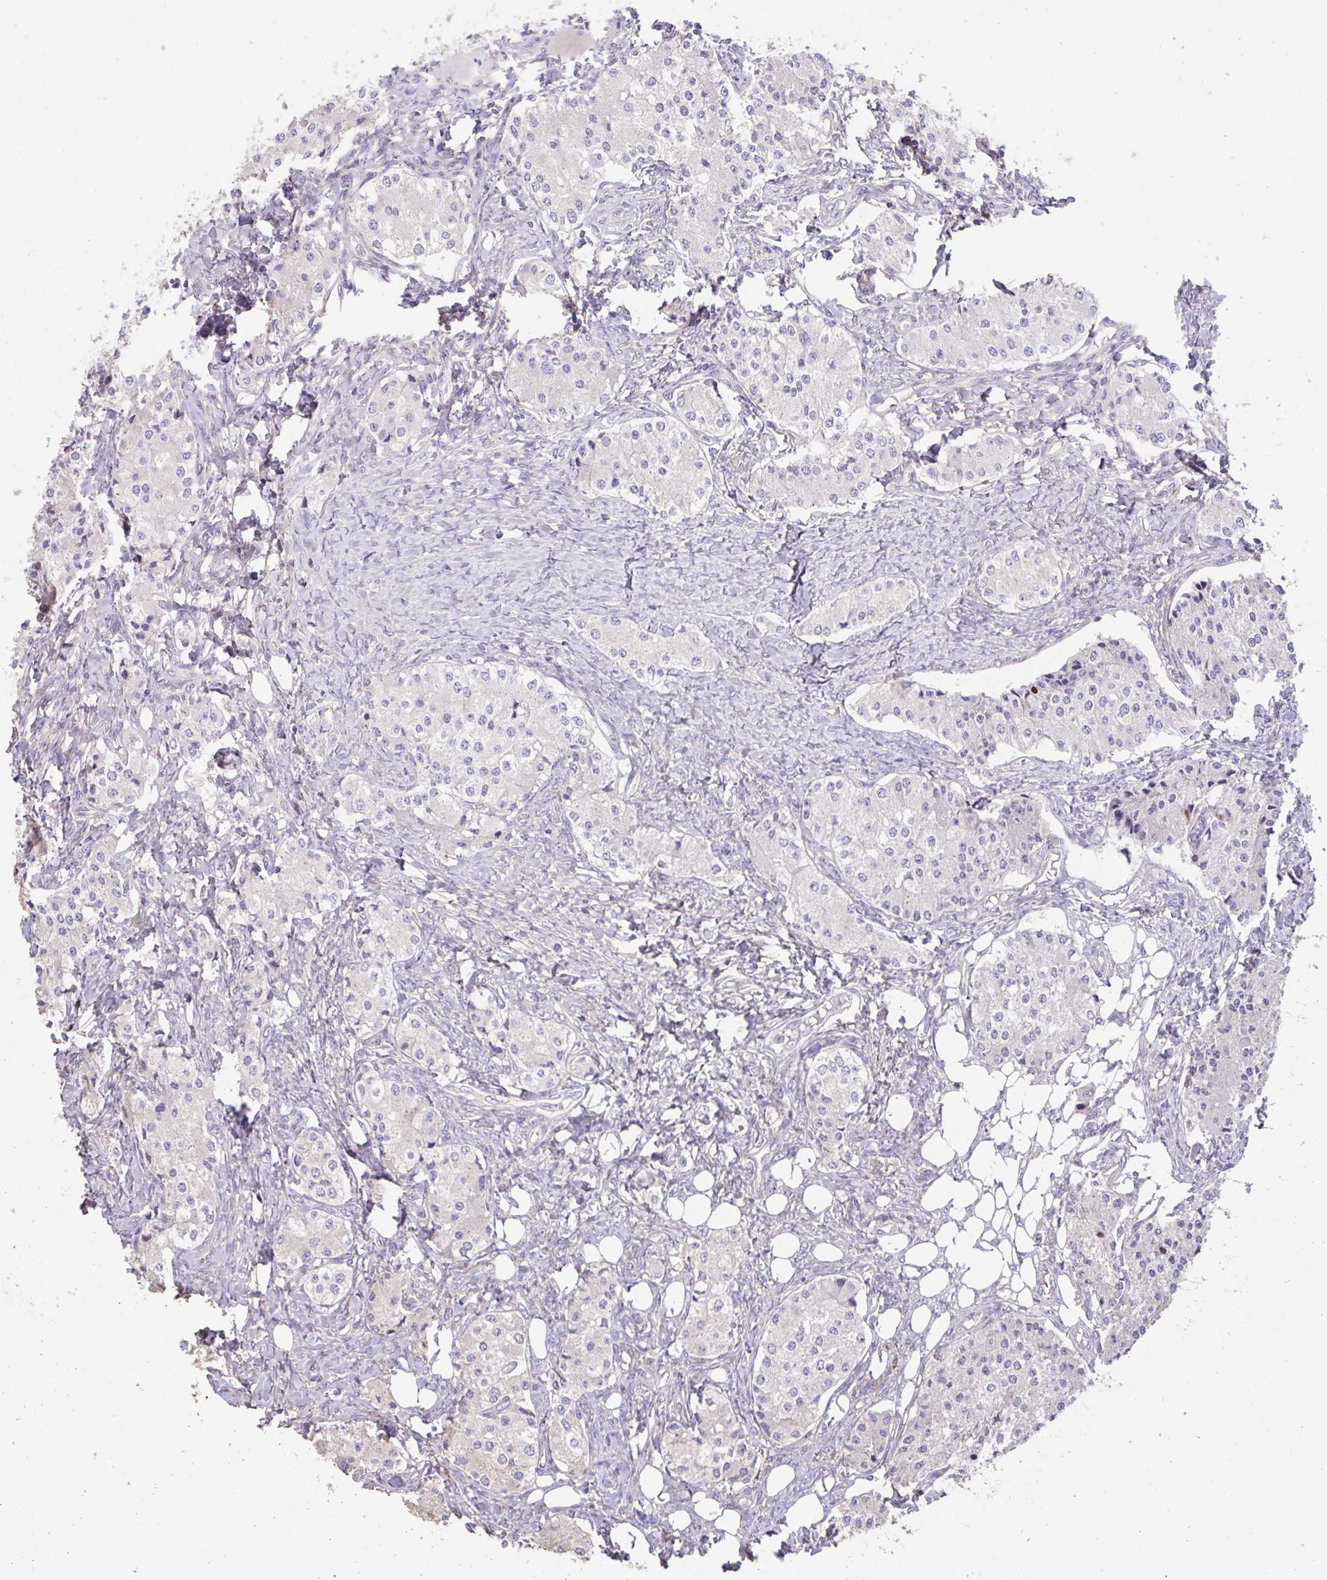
{"staining": {"intensity": "negative", "quantity": "none", "location": "none"}, "tissue": "carcinoid", "cell_type": "Tumor cells", "image_type": "cancer", "snomed": [{"axis": "morphology", "description": "Carcinoid, malignant, NOS"}, {"axis": "topography", "description": "Colon"}], "caption": "Human carcinoid (malignant) stained for a protein using immunohistochemistry shows no staining in tumor cells.", "gene": "RUNDC3B", "patient": {"sex": "female", "age": 52}}